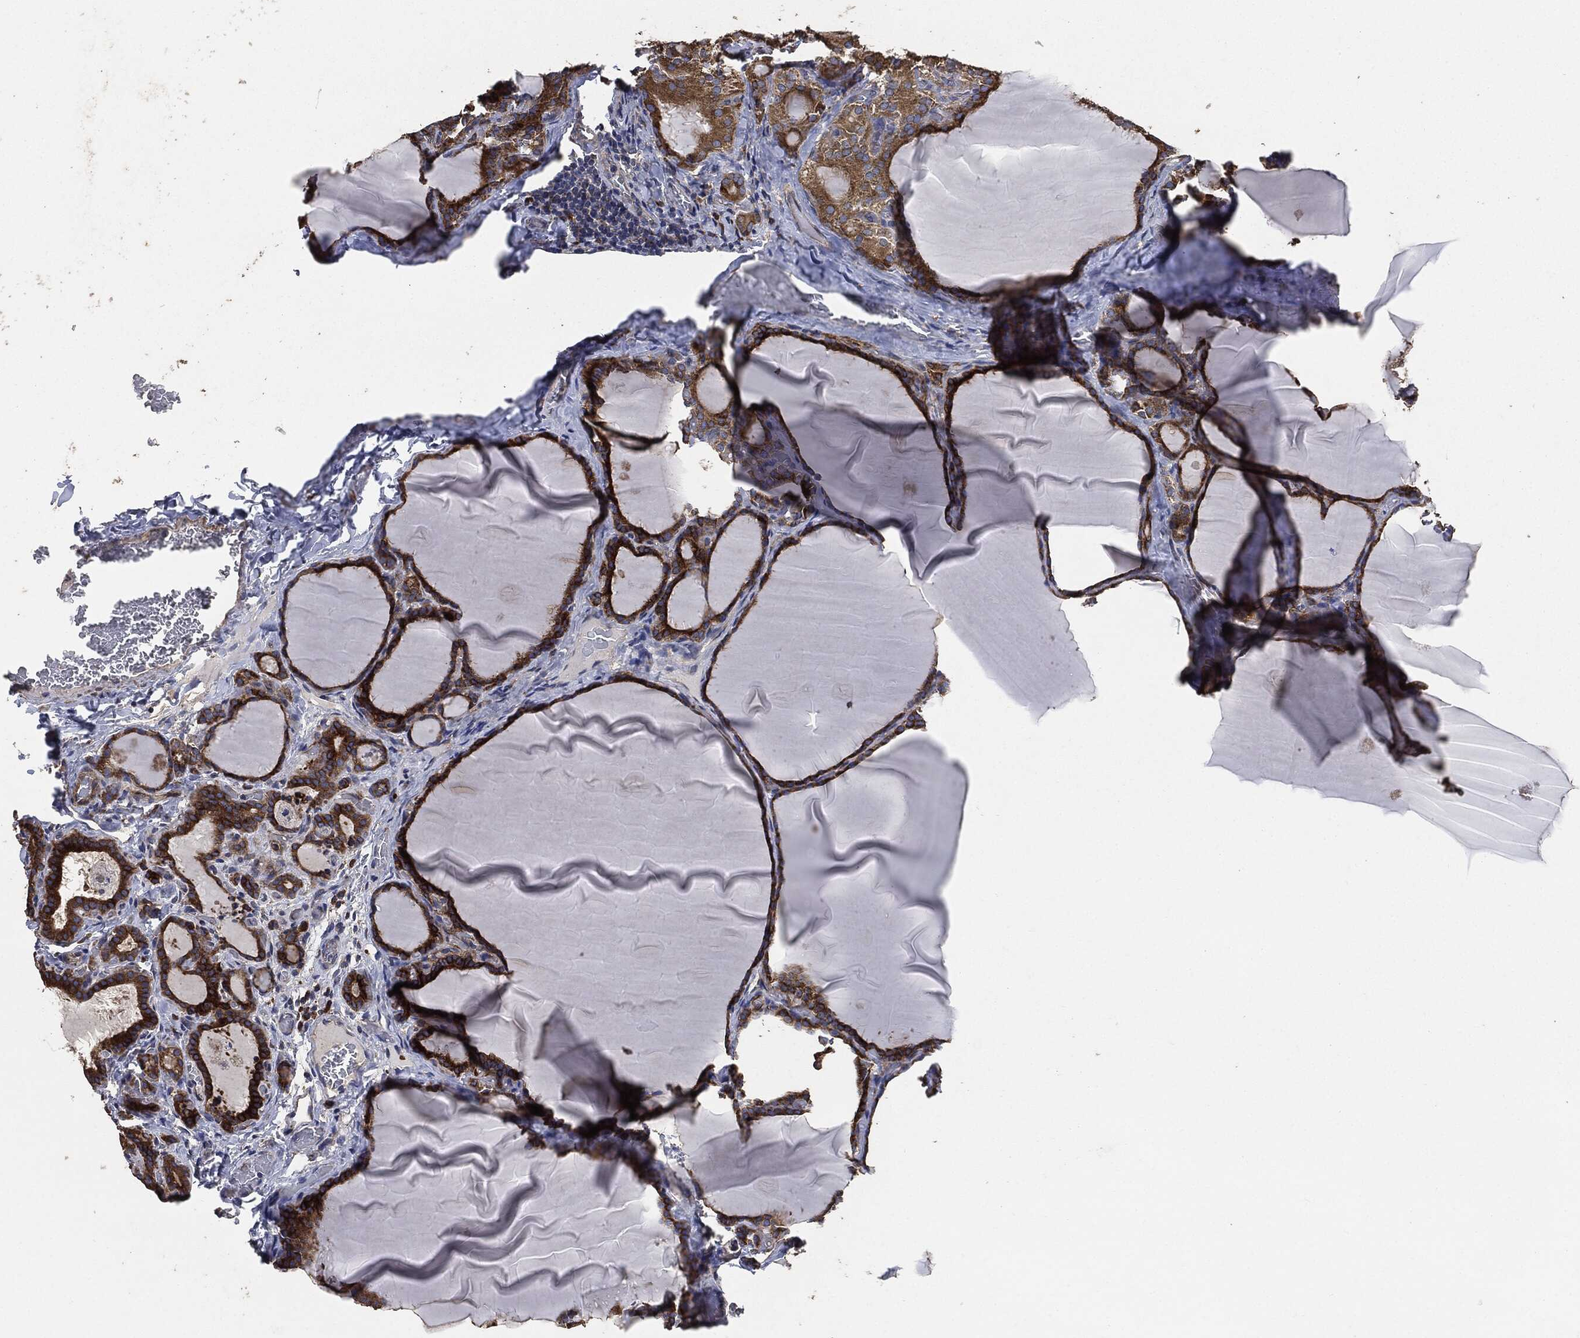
{"staining": {"intensity": "strong", "quantity": "25%-75%", "location": "cytoplasmic/membranous"}, "tissue": "thyroid gland", "cell_type": "Glandular cells", "image_type": "normal", "snomed": [{"axis": "morphology", "description": "Normal tissue, NOS"}, {"axis": "morphology", "description": "Hyperplasia, NOS"}, {"axis": "topography", "description": "Thyroid gland"}], "caption": "Immunohistochemical staining of benign human thyroid gland displays strong cytoplasmic/membranous protein staining in about 25%-75% of glandular cells. (DAB IHC with brightfield microscopy, high magnification).", "gene": "STK3", "patient": {"sex": "female", "age": 27}}